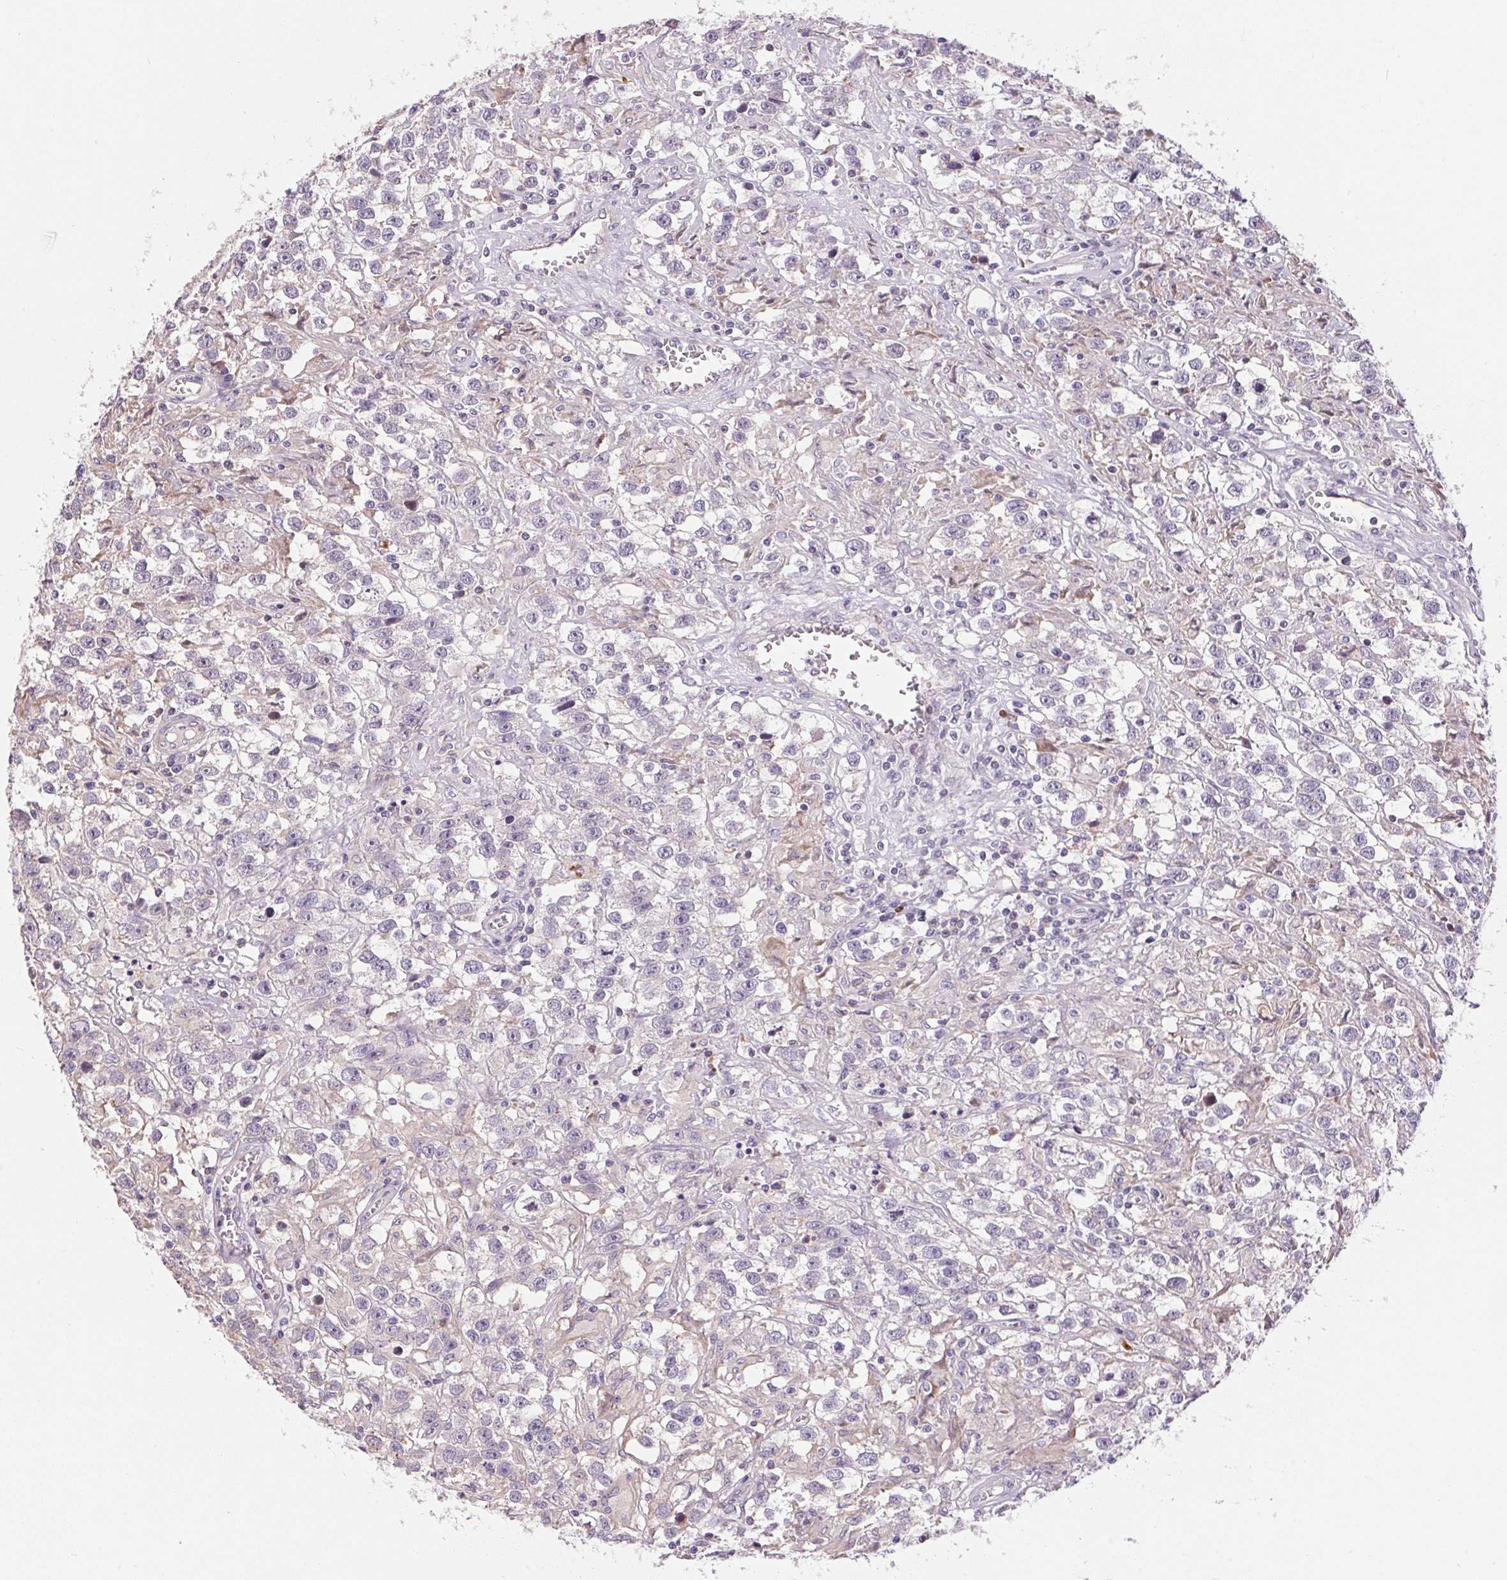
{"staining": {"intensity": "negative", "quantity": "none", "location": "none"}, "tissue": "testis cancer", "cell_type": "Tumor cells", "image_type": "cancer", "snomed": [{"axis": "morphology", "description": "Seminoma, NOS"}, {"axis": "topography", "description": "Testis"}], "caption": "Immunohistochemistry image of neoplastic tissue: testis seminoma stained with DAB (3,3'-diaminobenzidine) demonstrates no significant protein staining in tumor cells.", "gene": "UNC13B", "patient": {"sex": "male", "age": 43}}